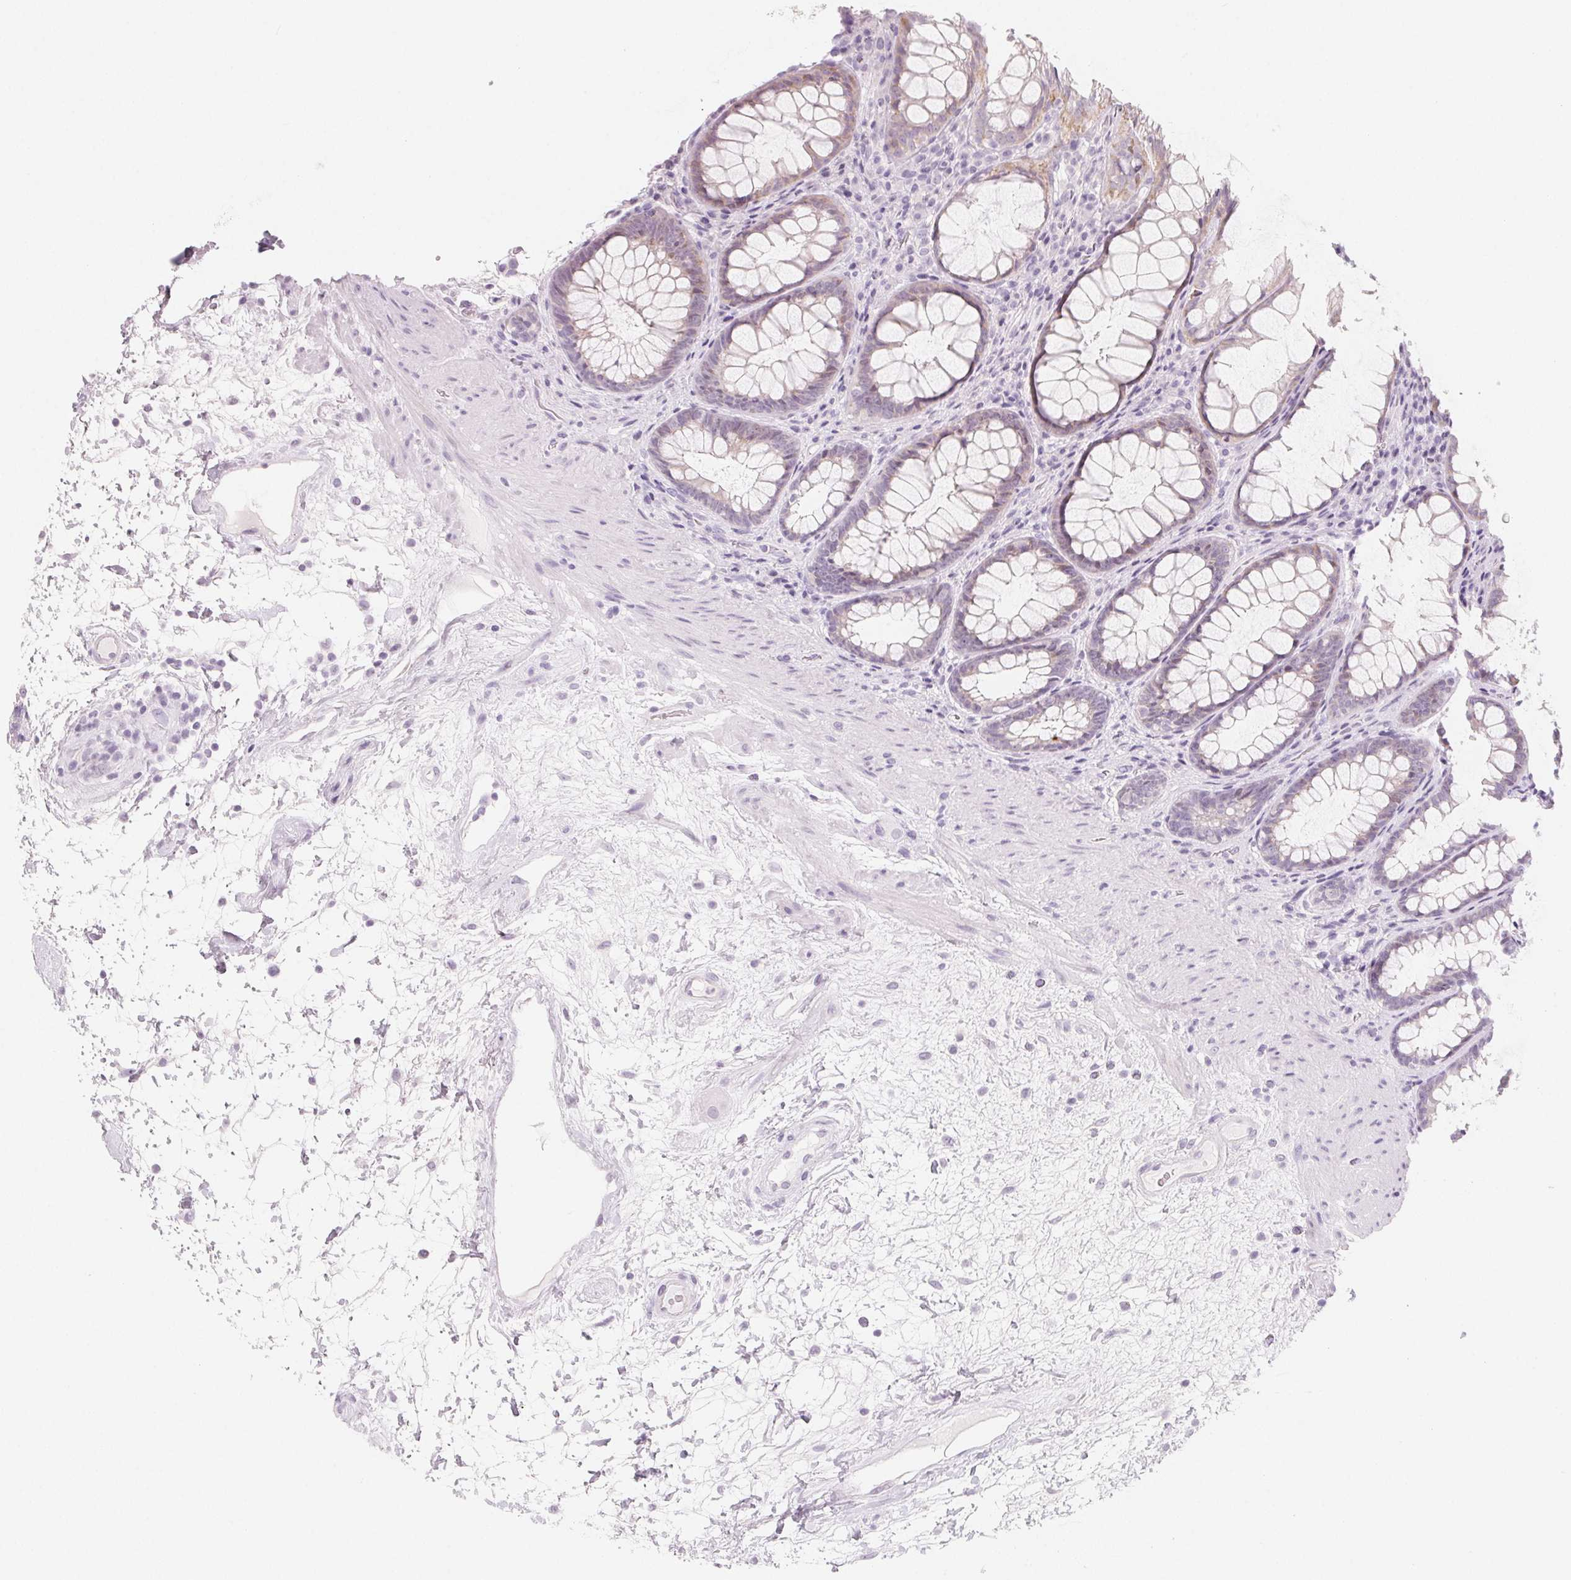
{"staining": {"intensity": "weak", "quantity": "25%-75%", "location": "cytoplasmic/membranous"}, "tissue": "rectum", "cell_type": "Glandular cells", "image_type": "normal", "snomed": [{"axis": "morphology", "description": "Normal tissue, NOS"}, {"axis": "topography", "description": "Rectum"}], "caption": "Immunohistochemical staining of normal human rectum reveals 25%-75% levels of weak cytoplasmic/membranous protein staining in approximately 25%-75% of glandular cells.", "gene": "SH3GL2", "patient": {"sex": "male", "age": 72}}